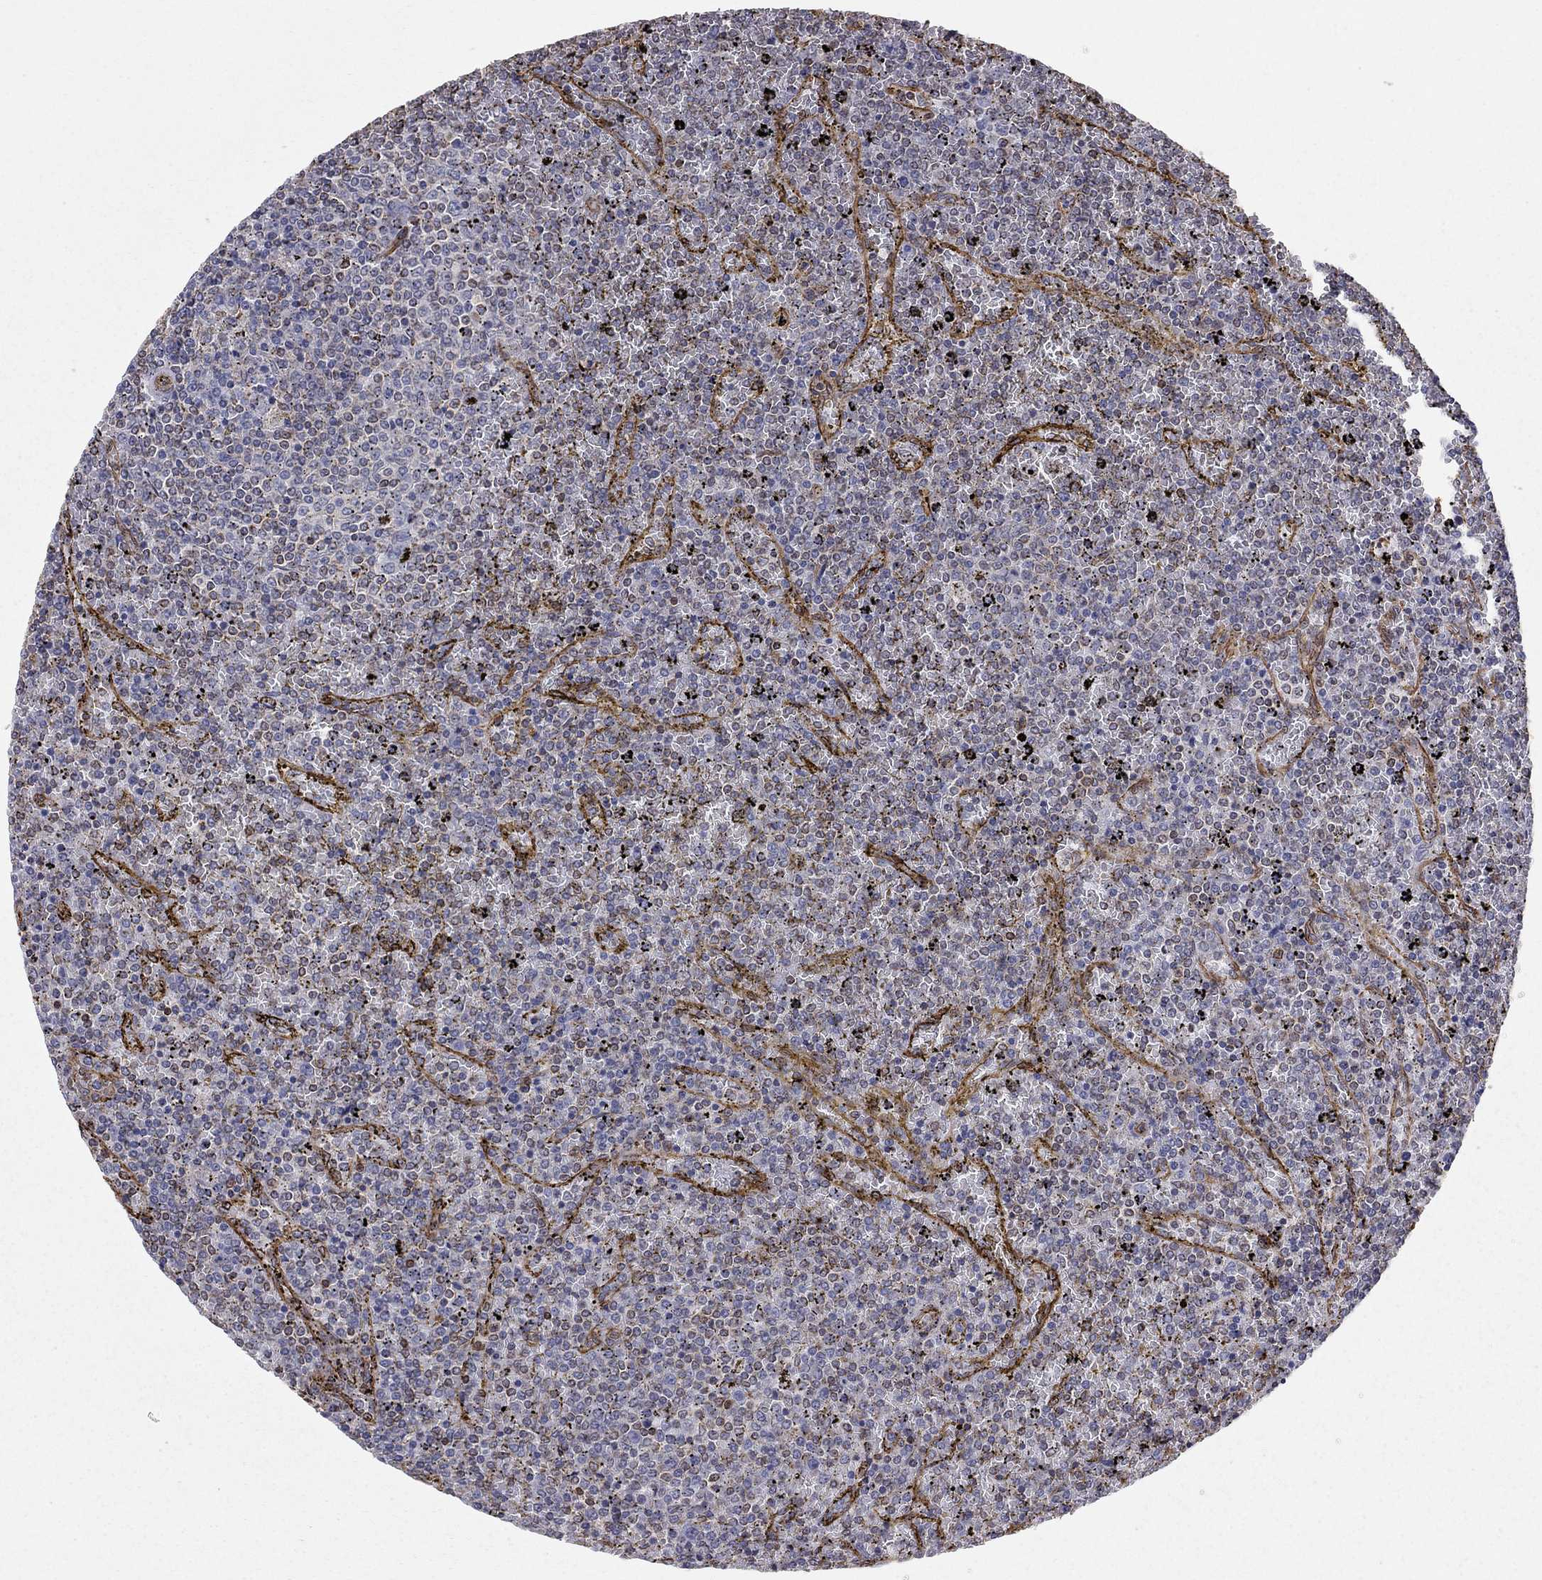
{"staining": {"intensity": "negative", "quantity": "none", "location": "none"}, "tissue": "lymphoma", "cell_type": "Tumor cells", "image_type": "cancer", "snomed": [{"axis": "morphology", "description": "Malignant lymphoma, non-Hodgkin's type, Low grade"}, {"axis": "topography", "description": "Spleen"}], "caption": "Lymphoma was stained to show a protein in brown. There is no significant positivity in tumor cells. (Brightfield microscopy of DAB (3,3'-diaminobenzidine) immunohistochemistry at high magnification).", "gene": "BICDL2", "patient": {"sex": "female", "age": 77}}